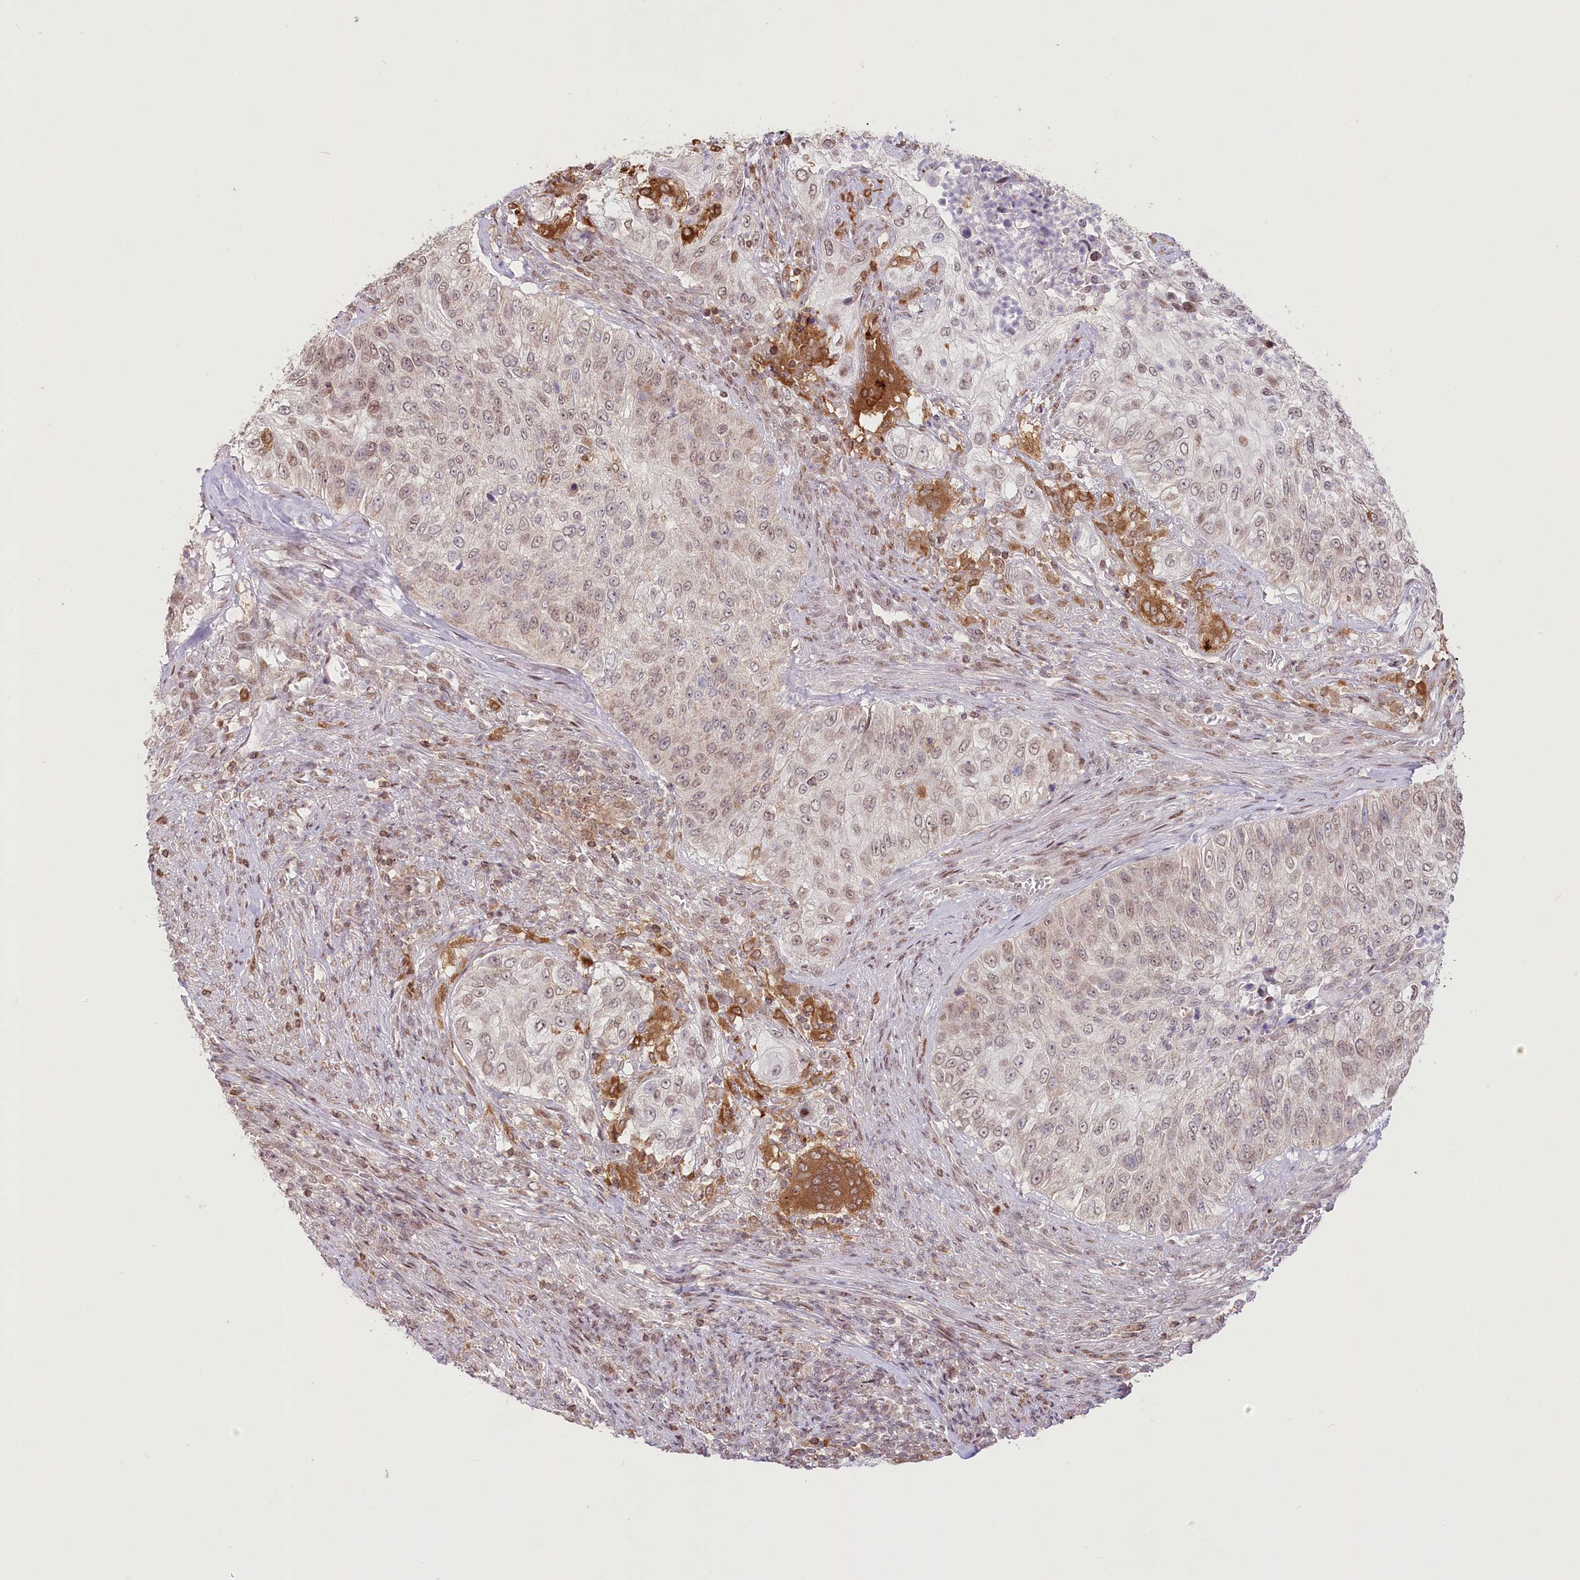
{"staining": {"intensity": "weak", "quantity": ">75%", "location": "nuclear"}, "tissue": "urothelial cancer", "cell_type": "Tumor cells", "image_type": "cancer", "snomed": [{"axis": "morphology", "description": "Urothelial carcinoma, High grade"}, {"axis": "topography", "description": "Urinary bladder"}], "caption": "Brown immunohistochemical staining in urothelial carcinoma (high-grade) displays weak nuclear staining in approximately >75% of tumor cells. (IHC, brightfield microscopy, high magnification).", "gene": "PYURF", "patient": {"sex": "female", "age": 60}}